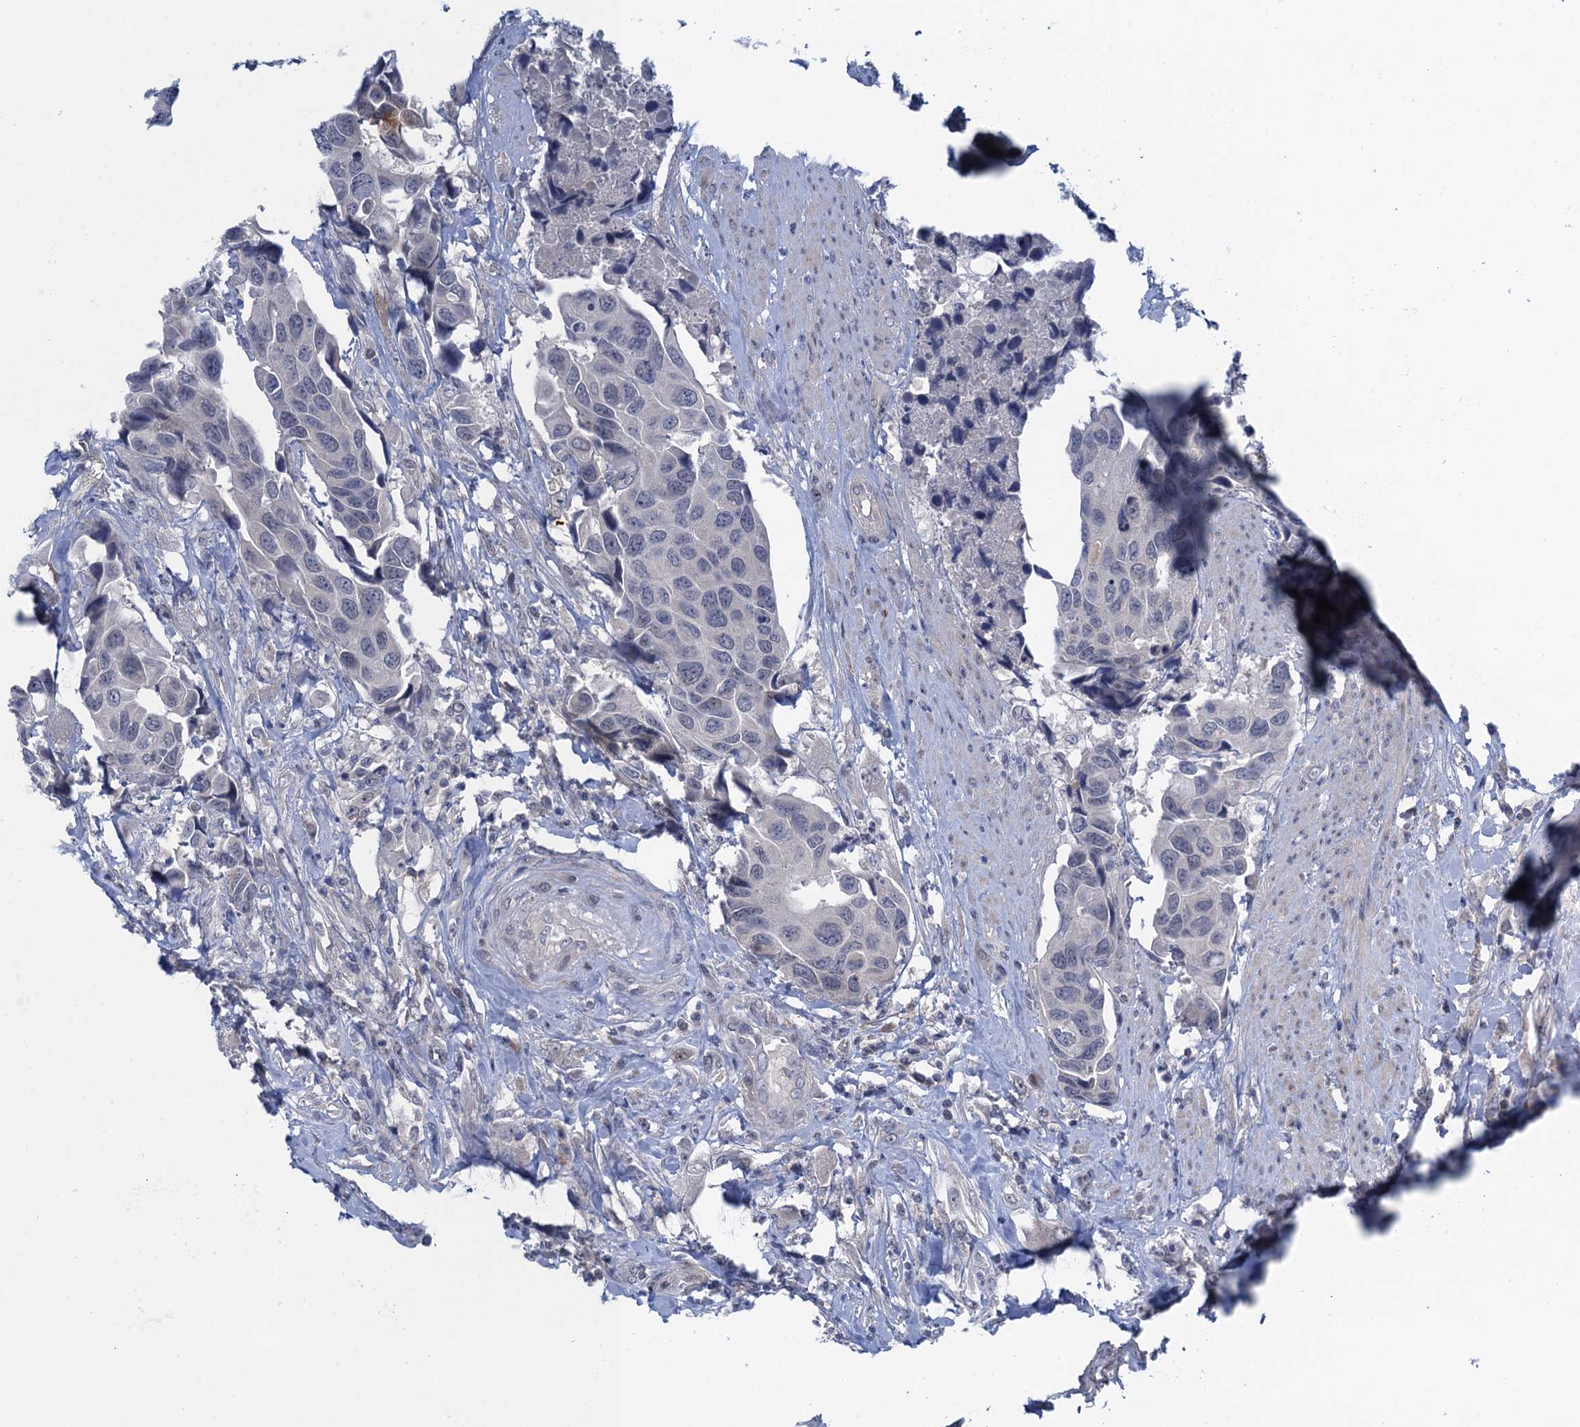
{"staining": {"intensity": "negative", "quantity": "none", "location": "none"}, "tissue": "urothelial cancer", "cell_type": "Tumor cells", "image_type": "cancer", "snomed": [{"axis": "morphology", "description": "Urothelial carcinoma, High grade"}, {"axis": "topography", "description": "Urinary bladder"}], "caption": "A high-resolution photomicrograph shows IHC staining of urothelial cancer, which reveals no significant staining in tumor cells.", "gene": "MRFAP1", "patient": {"sex": "male", "age": 74}}